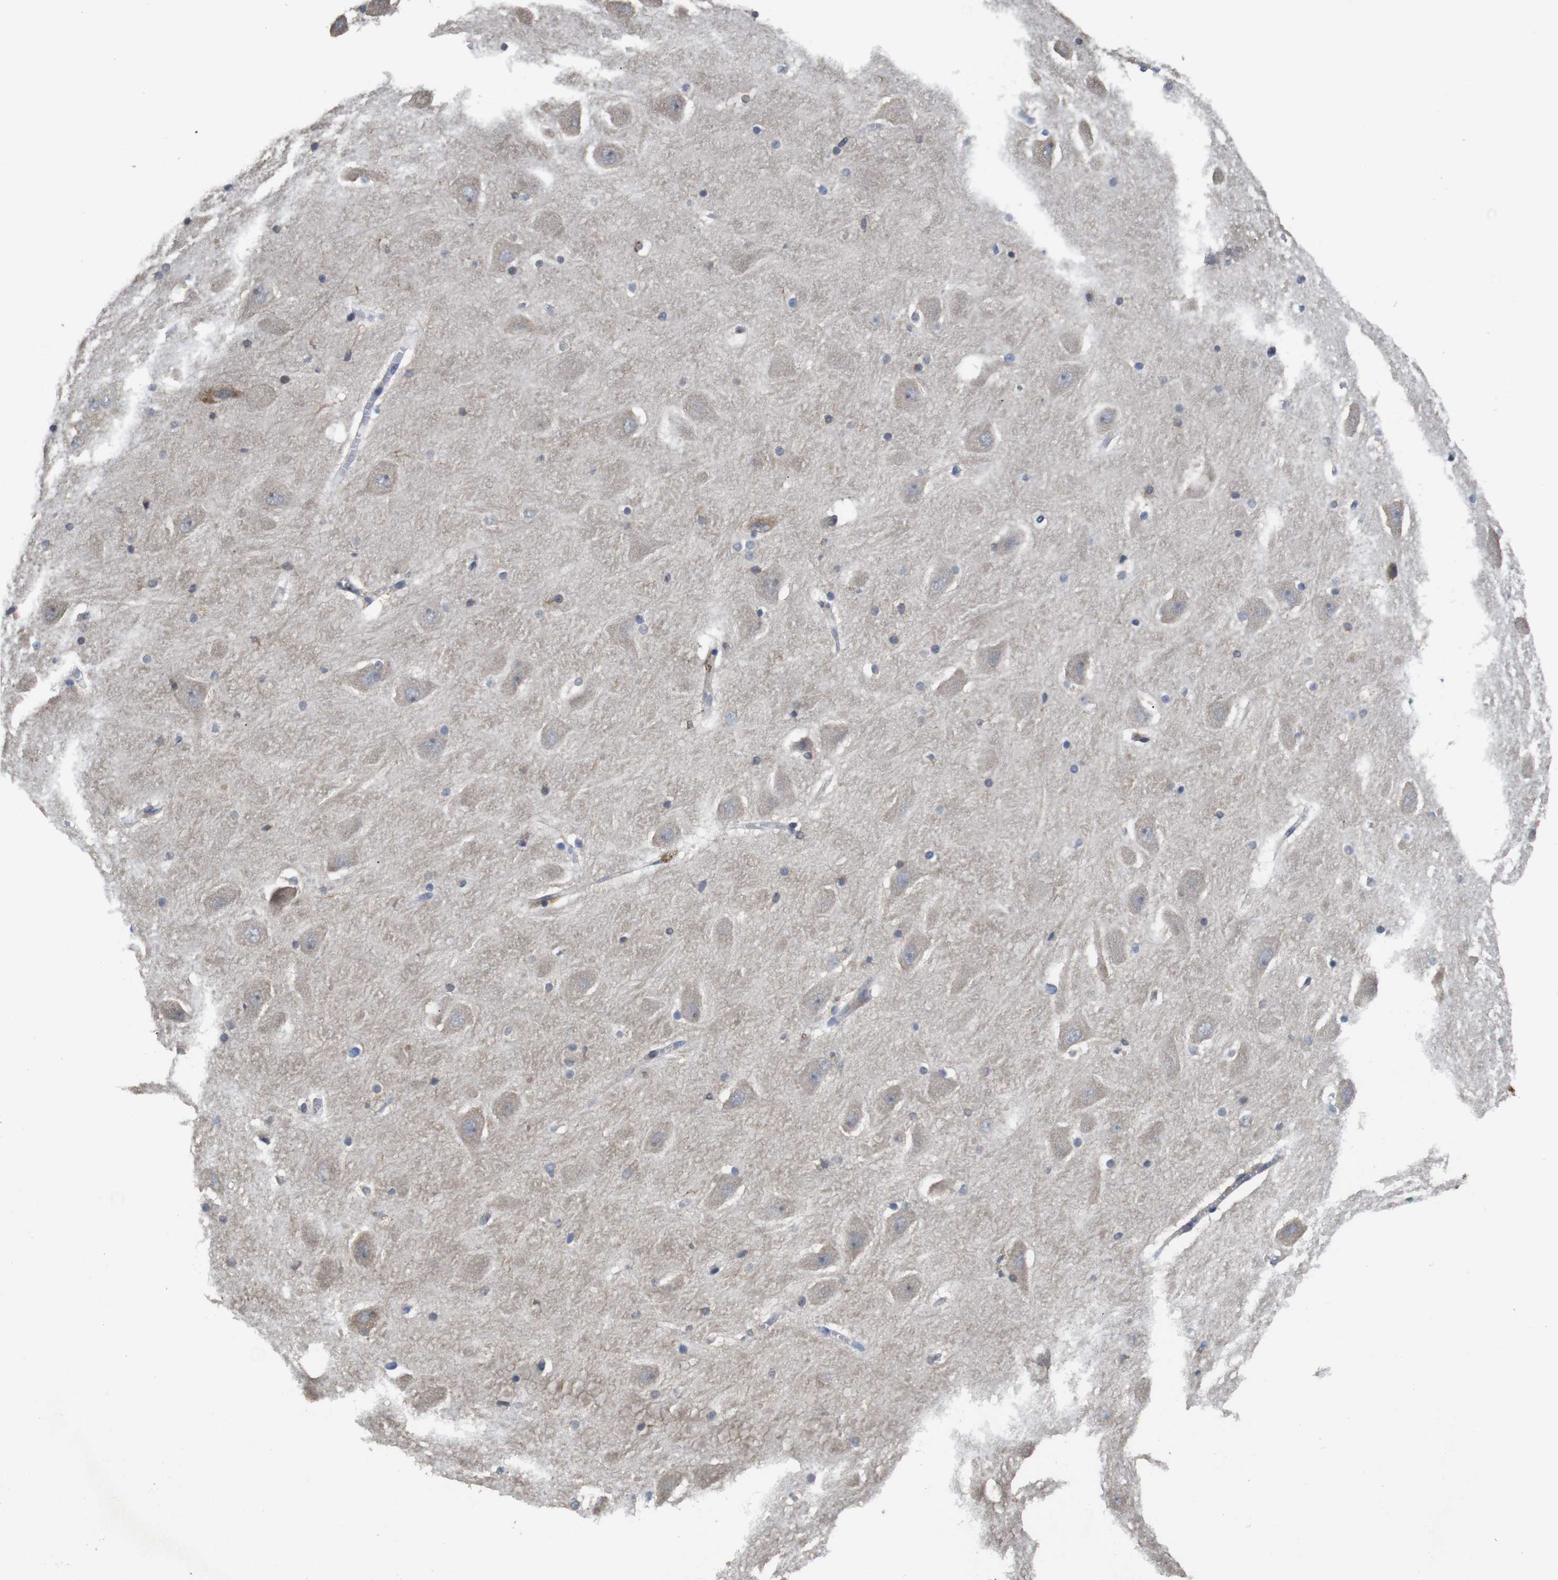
{"staining": {"intensity": "moderate", "quantity": "<25%", "location": "cytoplasmic/membranous"}, "tissue": "hippocampus", "cell_type": "Glial cells", "image_type": "normal", "snomed": [{"axis": "morphology", "description": "Normal tissue, NOS"}, {"axis": "topography", "description": "Hippocampus"}], "caption": "Immunohistochemistry (IHC) (DAB (3,3'-diaminobenzidine)) staining of normal hippocampus reveals moderate cytoplasmic/membranous protein positivity in about <25% of glial cells.", "gene": "ARHGAP24", "patient": {"sex": "male", "age": 45}}